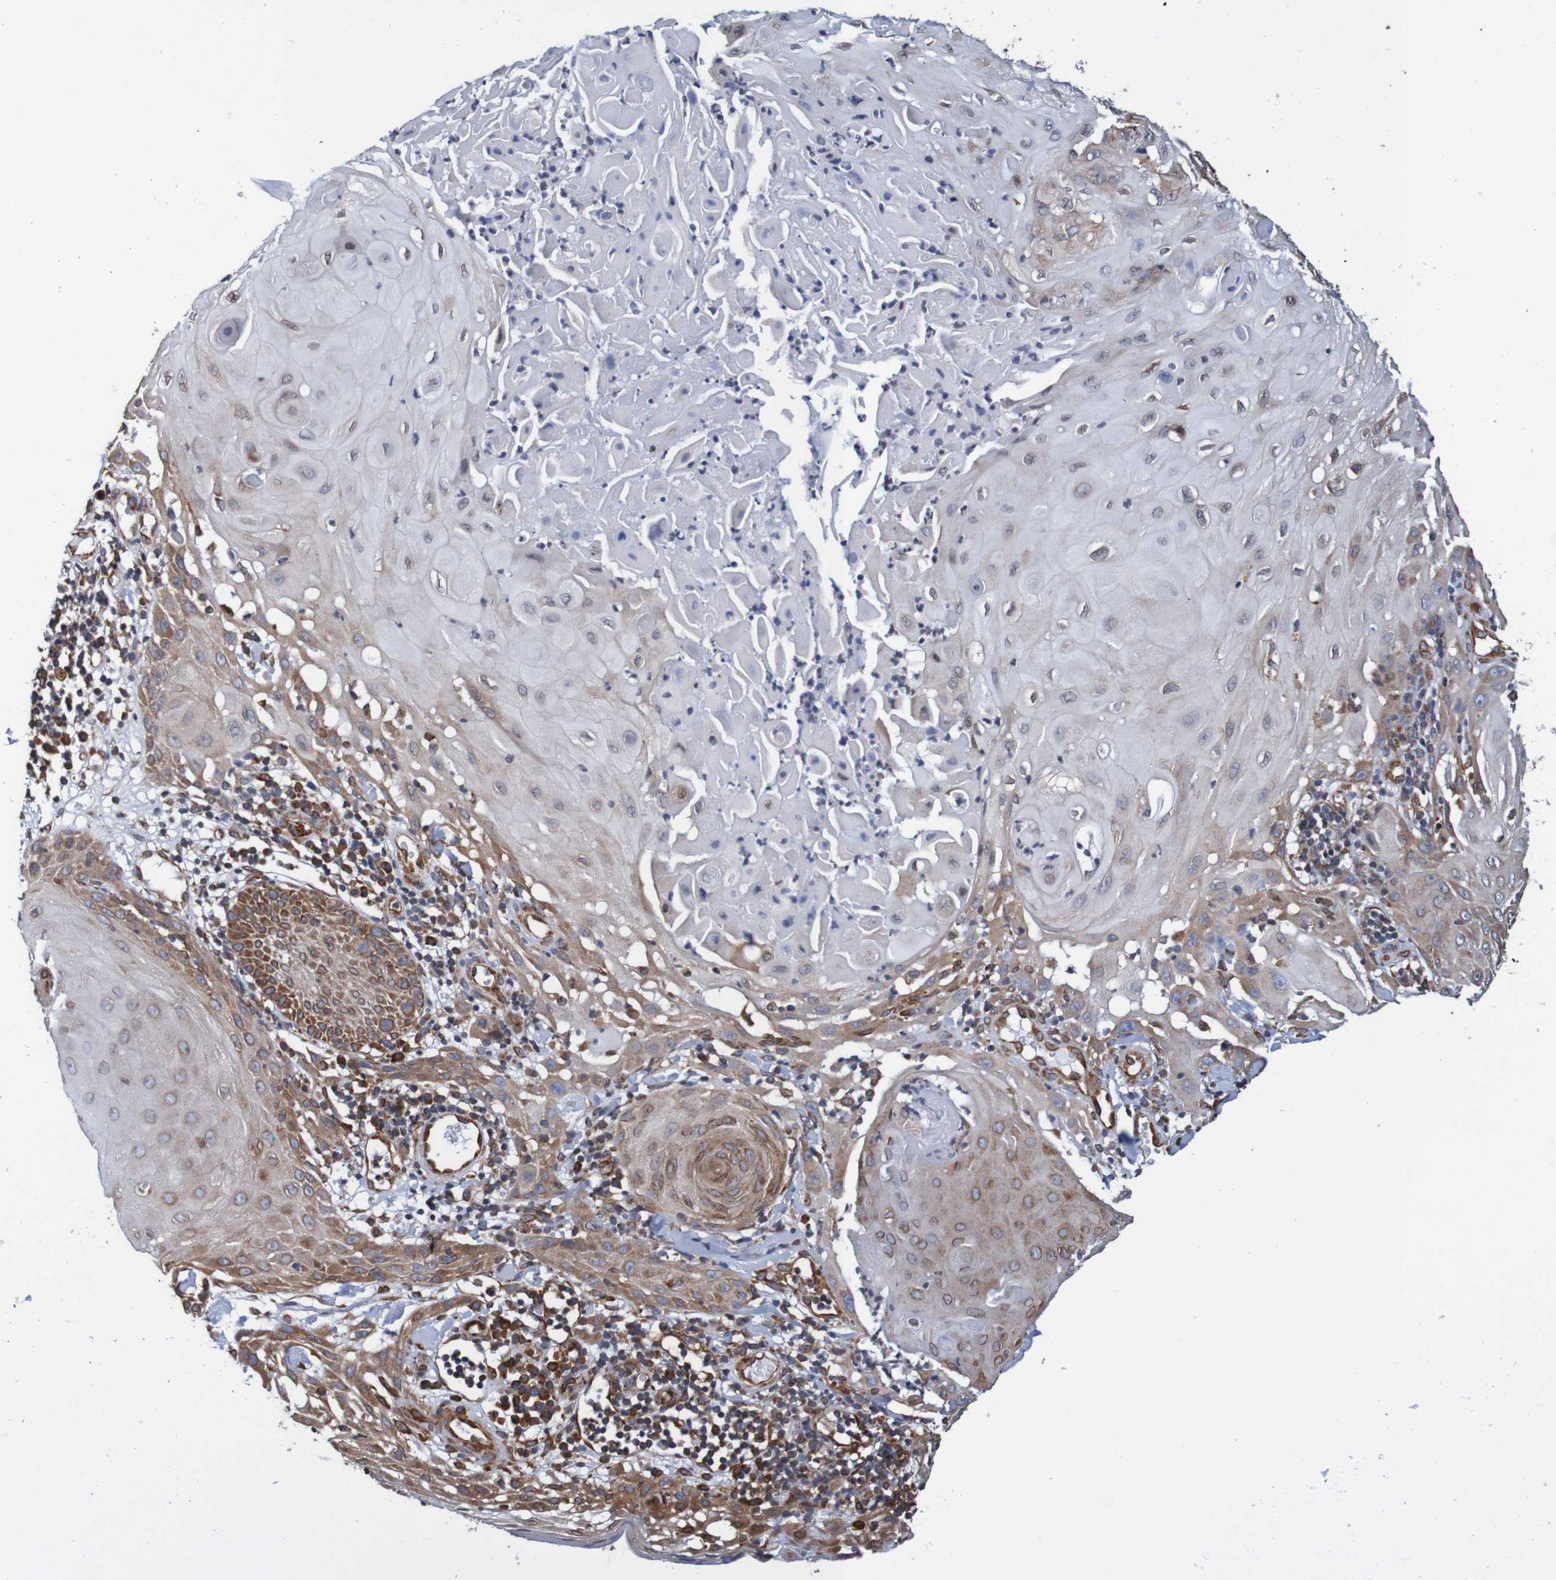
{"staining": {"intensity": "moderate", "quantity": "25%-75%", "location": "cytoplasmic/membranous,nuclear"}, "tissue": "skin cancer", "cell_type": "Tumor cells", "image_type": "cancer", "snomed": [{"axis": "morphology", "description": "Squamous cell carcinoma, NOS"}, {"axis": "topography", "description": "Skin"}], "caption": "IHC image of skin squamous cell carcinoma stained for a protein (brown), which demonstrates medium levels of moderate cytoplasmic/membranous and nuclear positivity in approximately 25%-75% of tumor cells.", "gene": "TMEM109", "patient": {"sex": "male", "age": 24}}